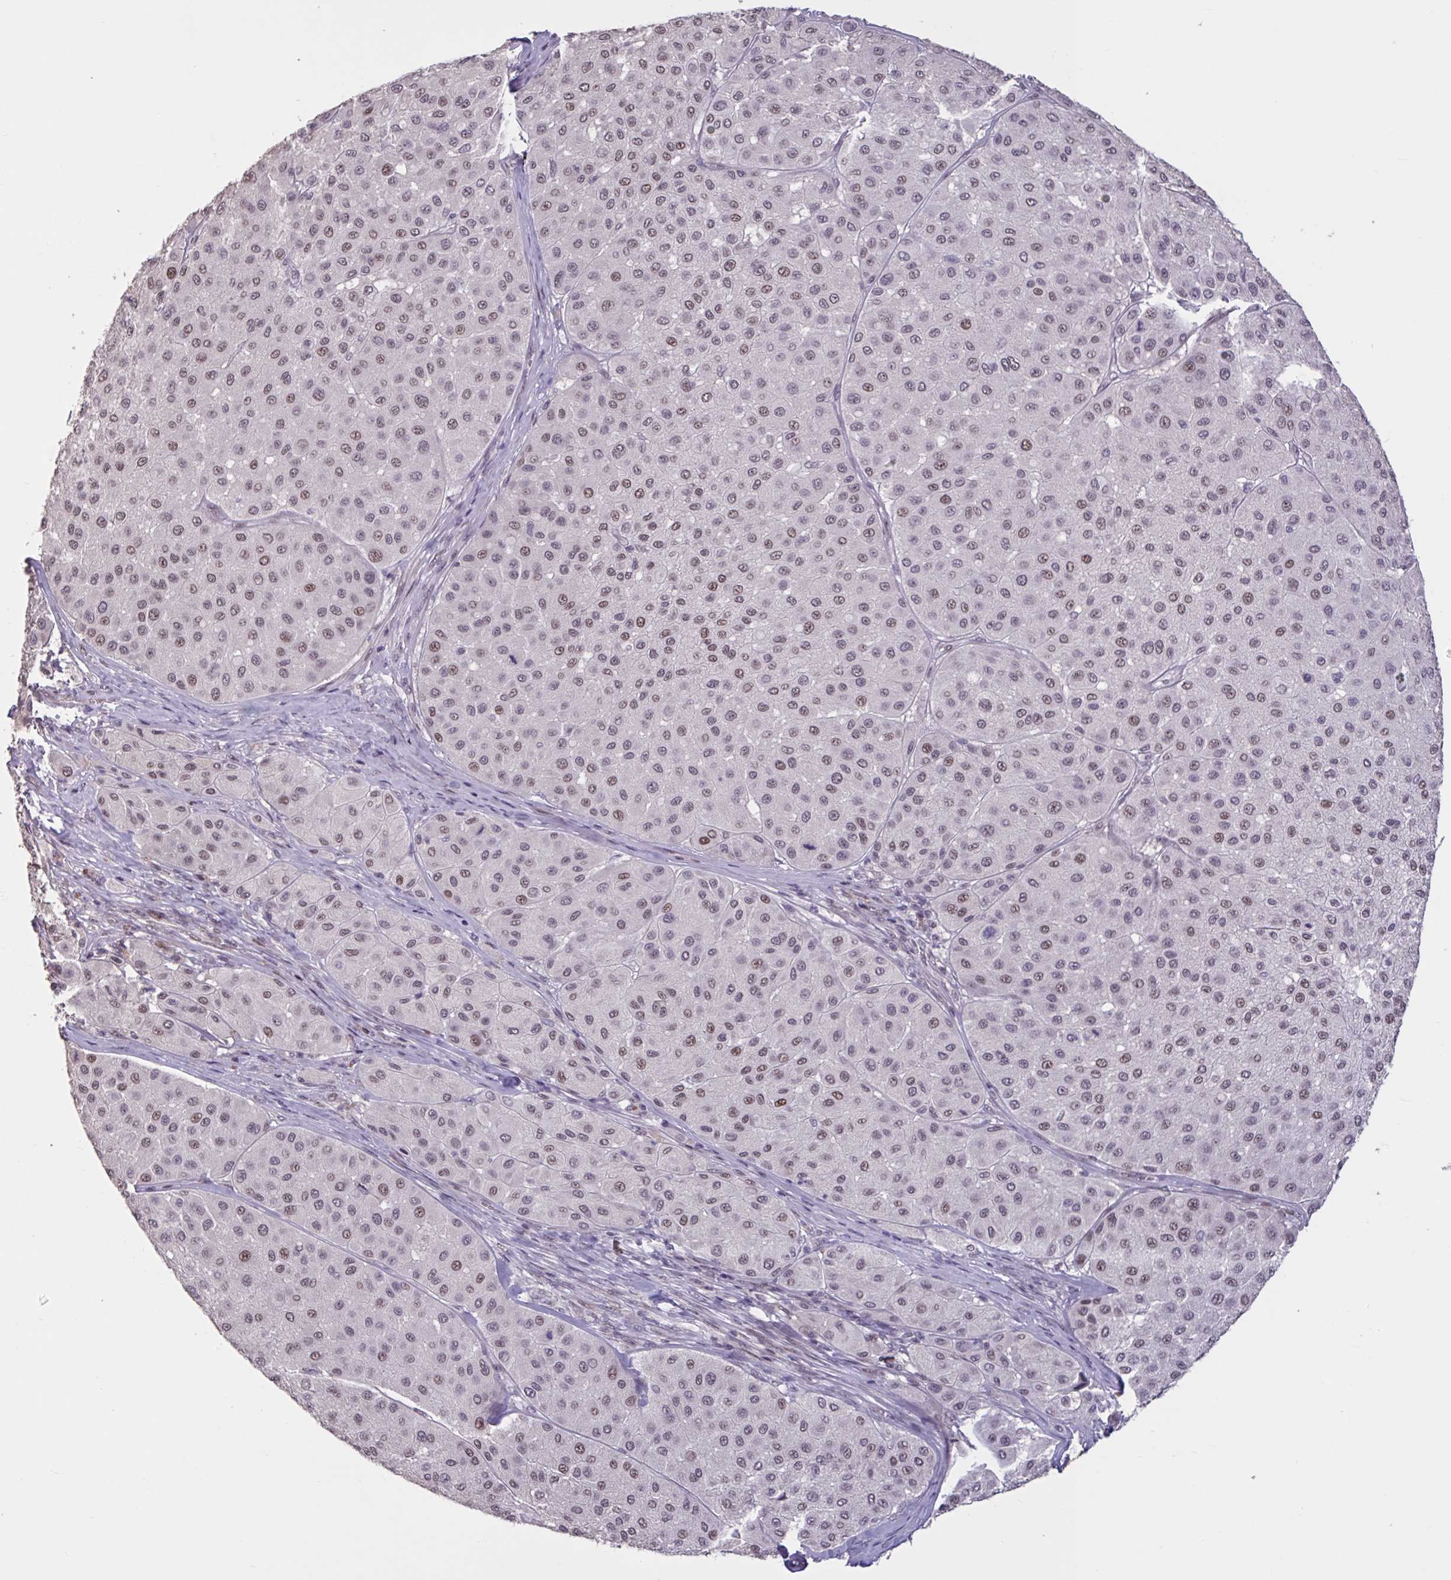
{"staining": {"intensity": "moderate", "quantity": ">75%", "location": "nuclear"}, "tissue": "melanoma", "cell_type": "Tumor cells", "image_type": "cancer", "snomed": [{"axis": "morphology", "description": "Malignant melanoma, Metastatic site"}, {"axis": "topography", "description": "Smooth muscle"}], "caption": "This histopathology image exhibits melanoma stained with IHC to label a protein in brown. The nuclear of tumor cells show moderate positivity for the protein. Nuclei are counter-stained blue.", "gene": "ZNF414", "patient": {"sex": "male", "age": 41}}